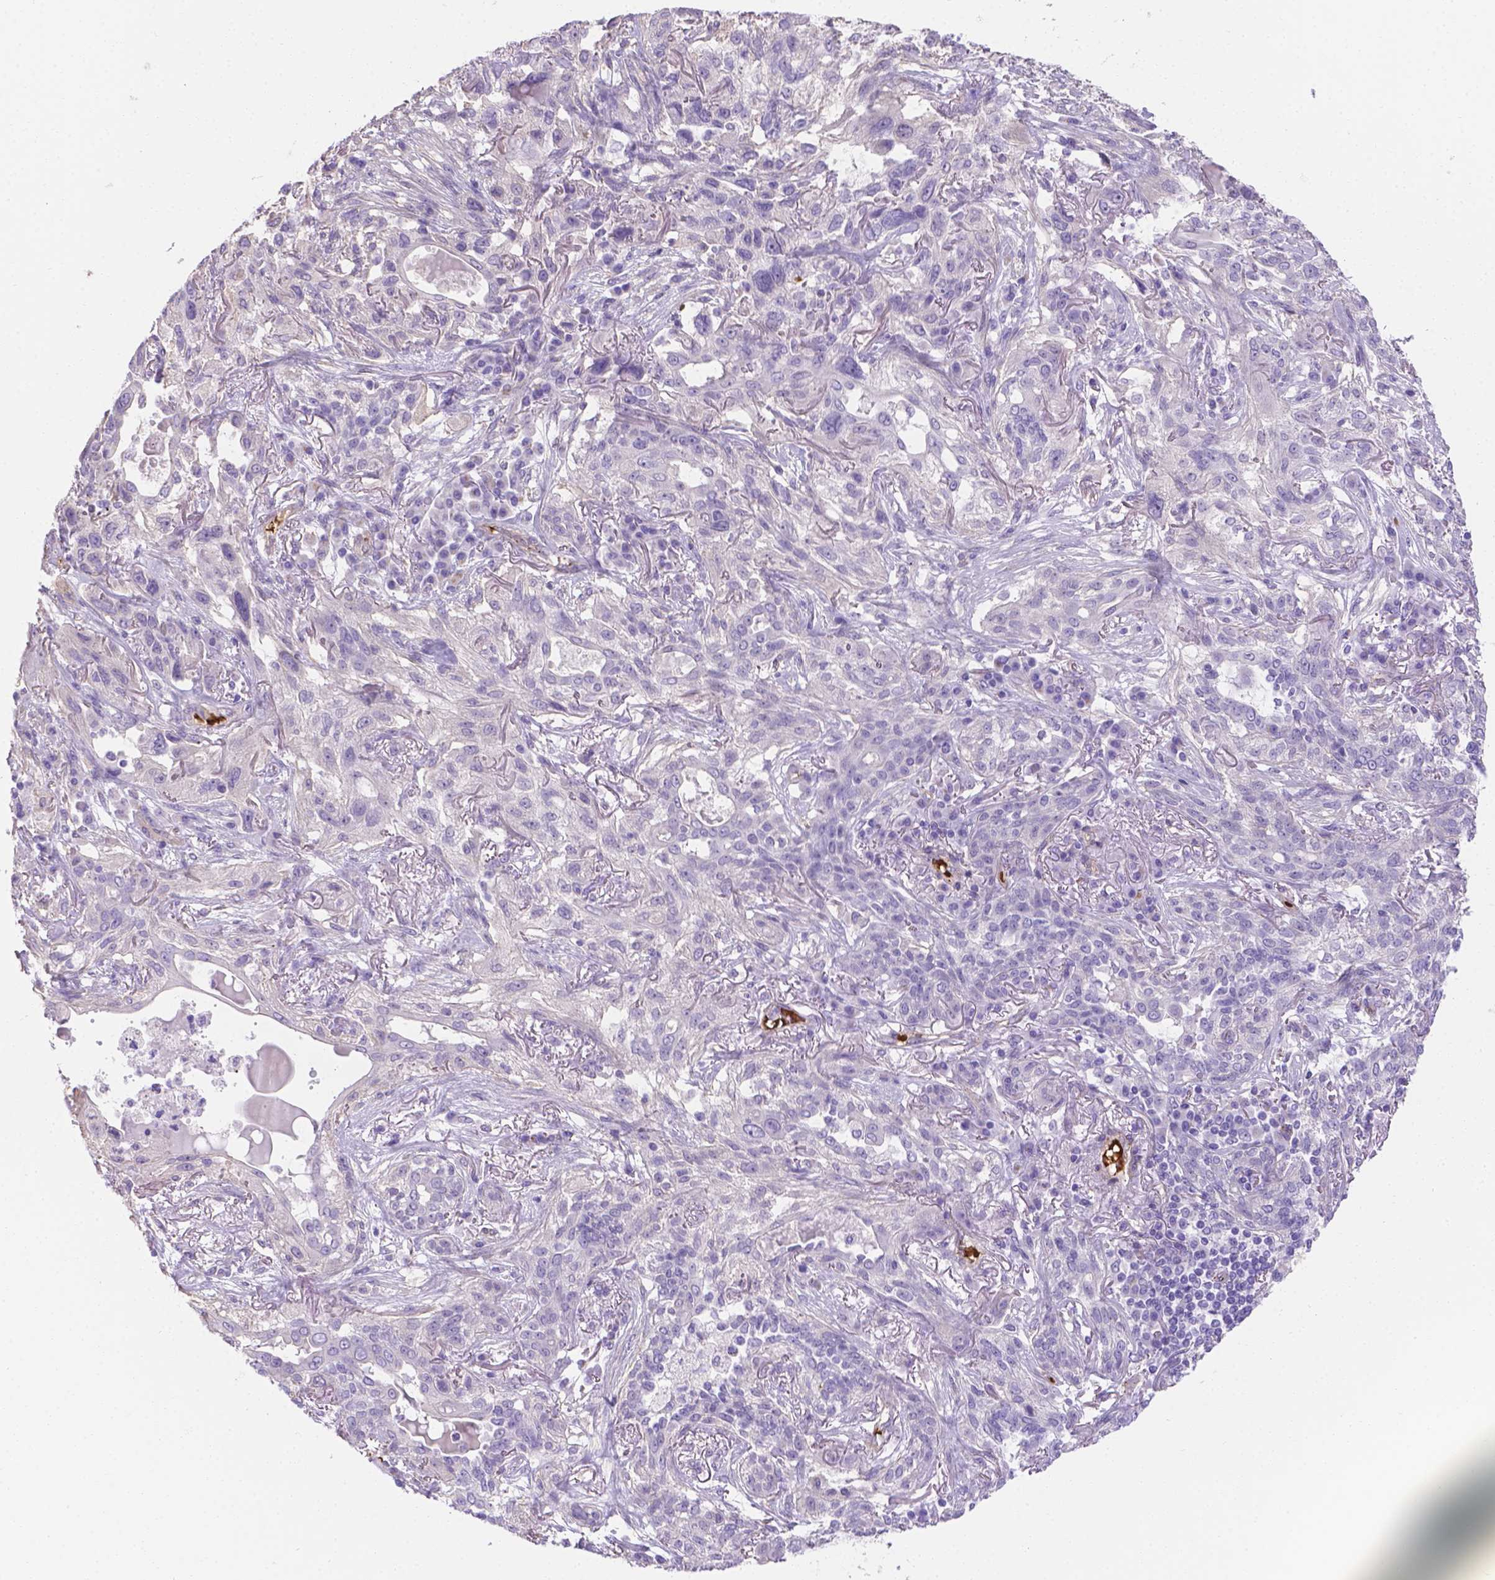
{"staining": {"intensity": "negative", "quantity": "none", "location": "none"}, "tissue": "lung cancer", "cell_type": "Tumor cells", "image_type": "cancer", "snomed": [{"axis": "morphology", "description": "Squamous cell carcinoma, NOS"}, {"axis": "topography", "description": "Lung"}], "caption": "Photomicrograph shows no significant protein expression in tumor cells of lung cancer (squamous cell carcinoma).", "gene": "SLC40A1", "patient": {"sex": "female", "age": 70}}